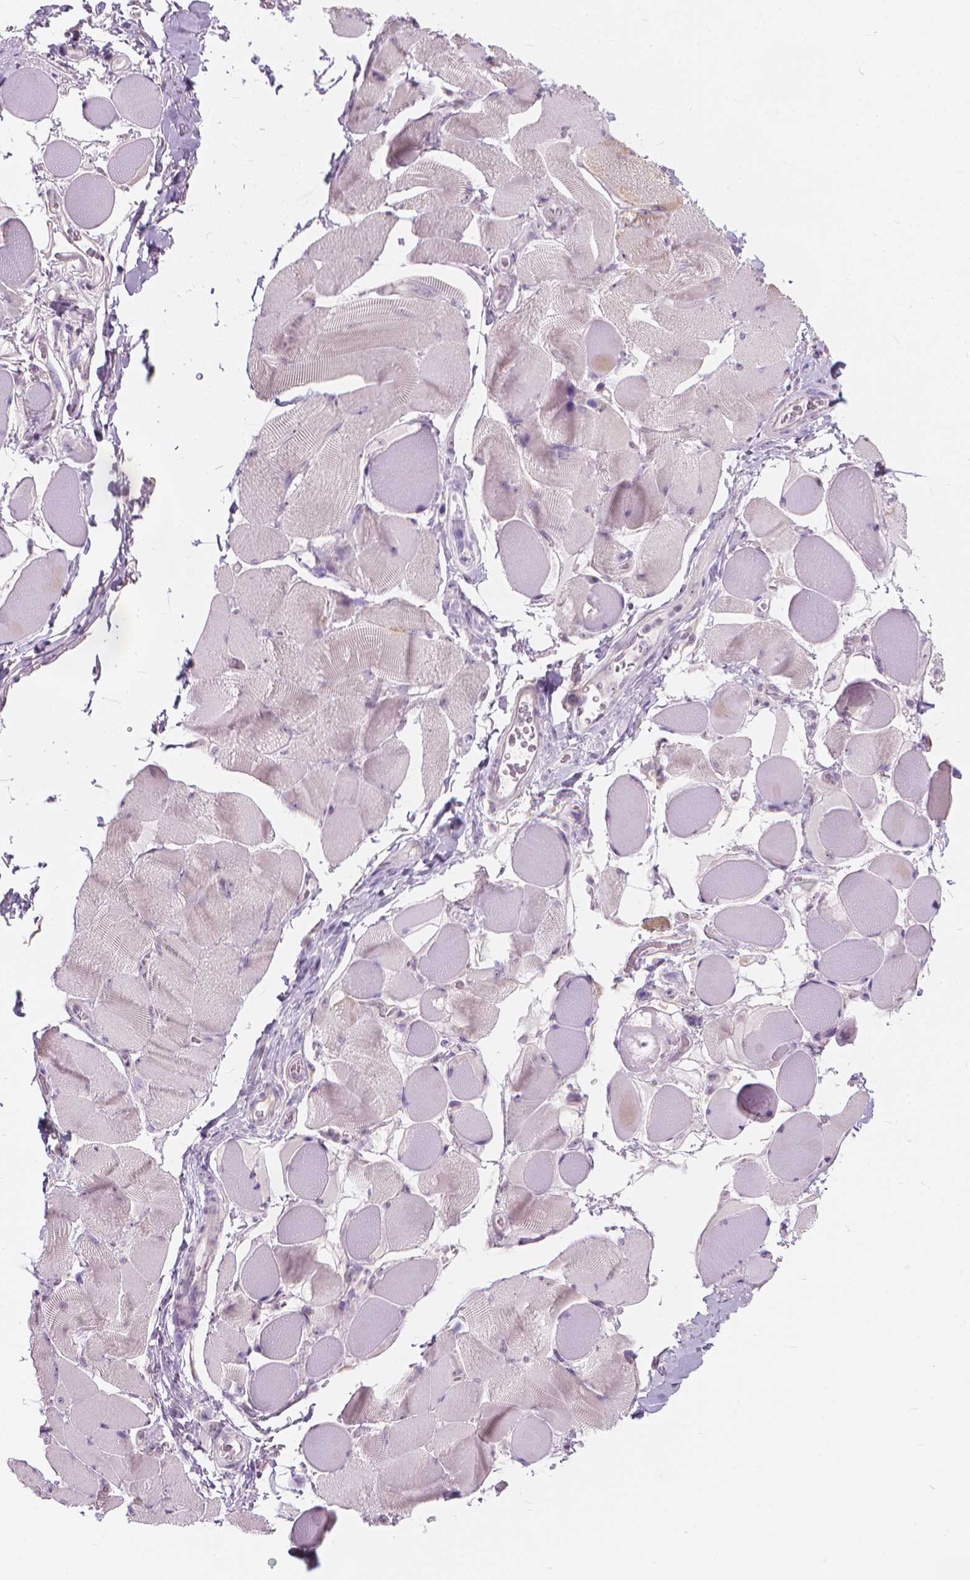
{"staining": {"intensity": "negative", "quantity": "none", "location": "none"}, "tissue": "skeletal muscle", "cell_type": "Myocytes", "image_type": "normal", "snomed": [{"axis": "morphology", "description": "Normal tissue, NOS"}, {"axis": "topography", "description": "Skeletal muscle"}, {"axis": "topography", "description": "Anal"}, {"axis": "topography", "description": "Peripheral nerve tissue"}], "caption": "IHC micrograph of benign skeletal muscle stained for a protein (brown), which reveals no staining in myocytes.", "gene": "GPRC5A", "patient": {"sex": "male", "age": 53}}